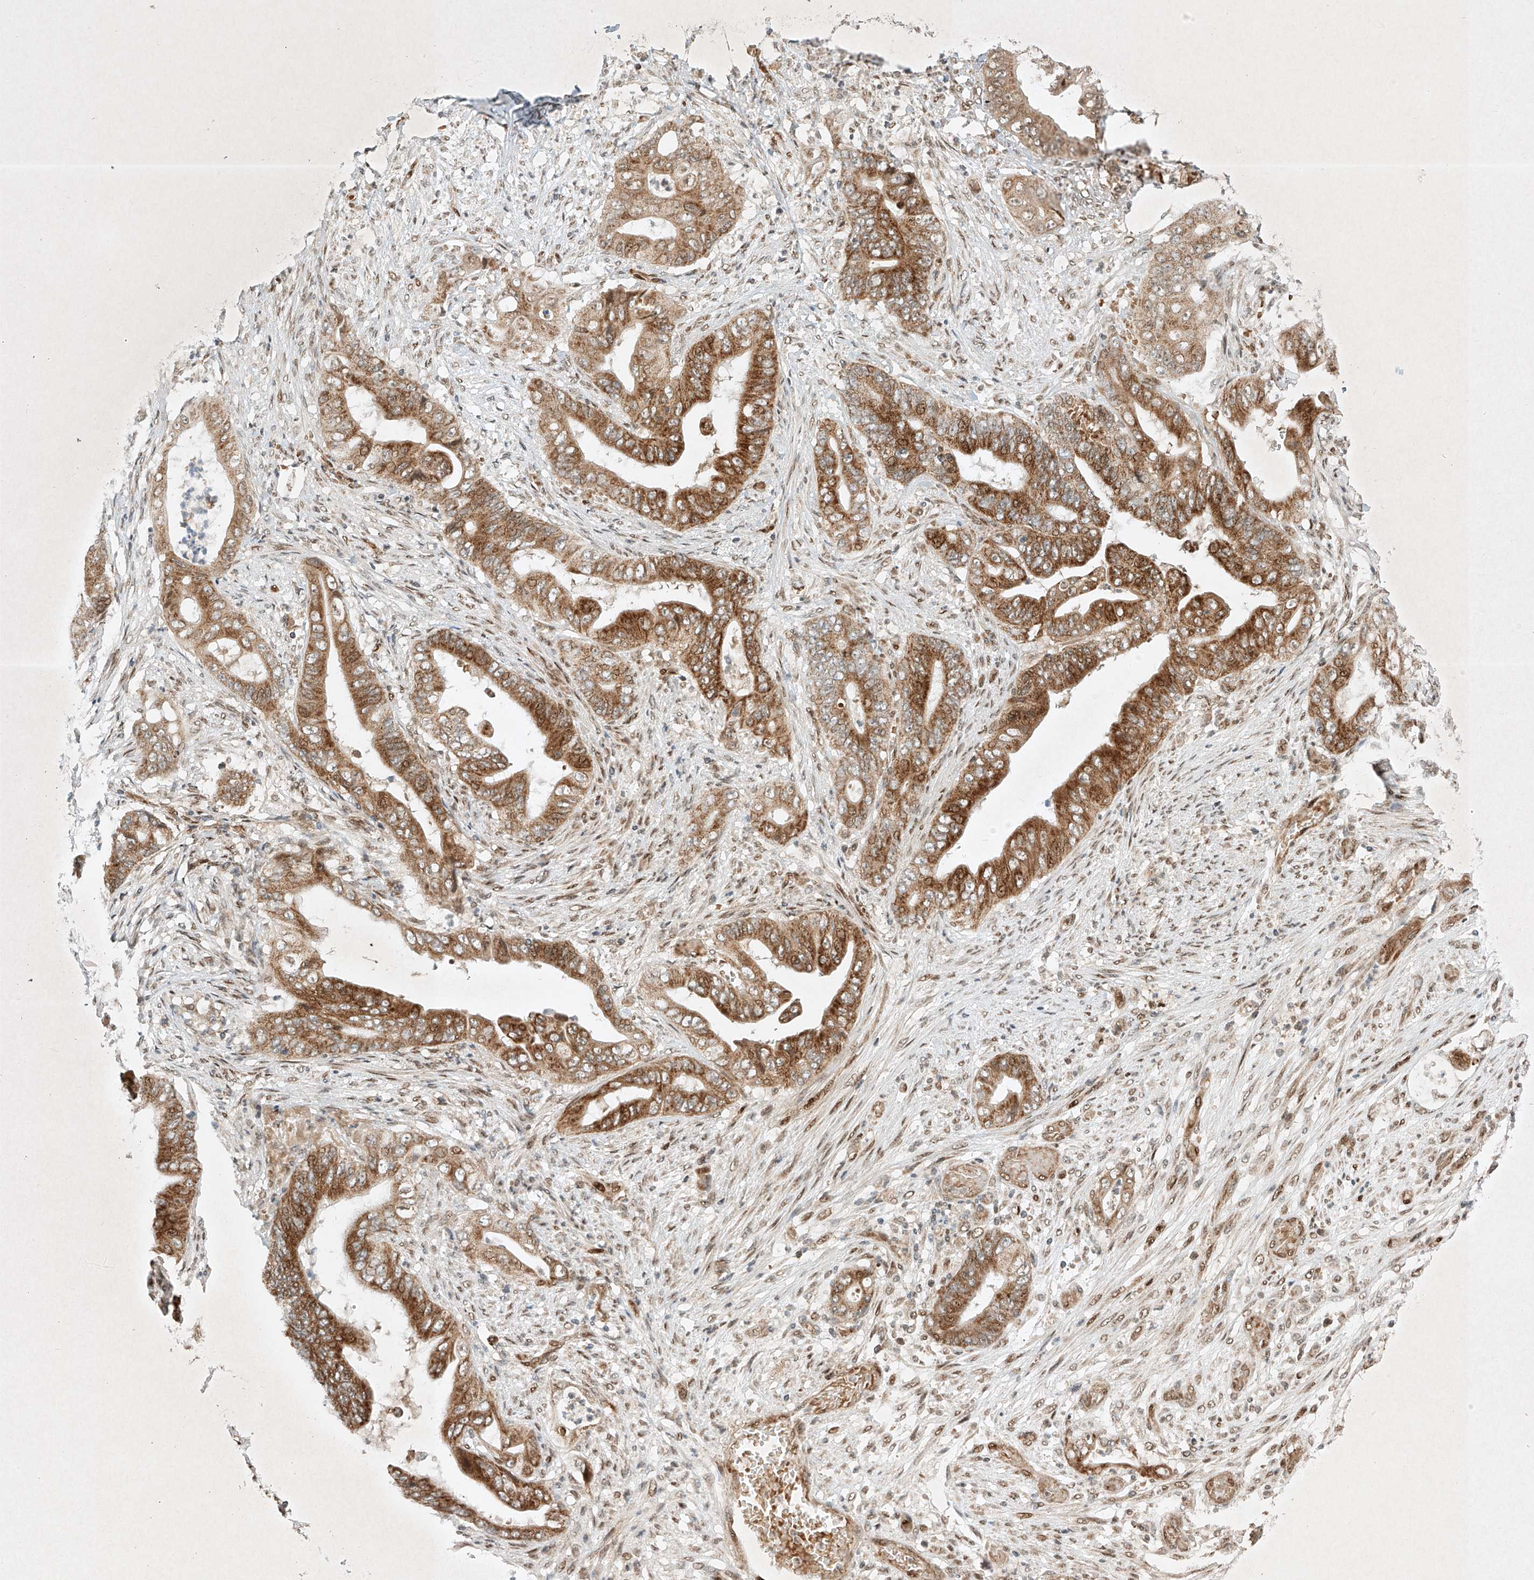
{"staining": {"intensity": "strong", "quantity": ">75%", "location": "cytoplasmic/membranous"}, "tissue": "stomach cancer", "cell_type": "Tumor cells", "image_type": "cancer", "snomed": [{"axis": "morphology", "description": "Adenocarcinoma, NOS"}, {"axis": "topography", "description": "Stomach"}], "caption": "Protein expression by immunohistochemistry demonstrates strong cytoplasmic/membranous expression in about >75% of tumor cells in stomach adenocarcinoma. The protein is shown in brown color, while the nuclei are stained blue.", "gene": "EPG5", "patient": {"sex": "female", "age": 73}}